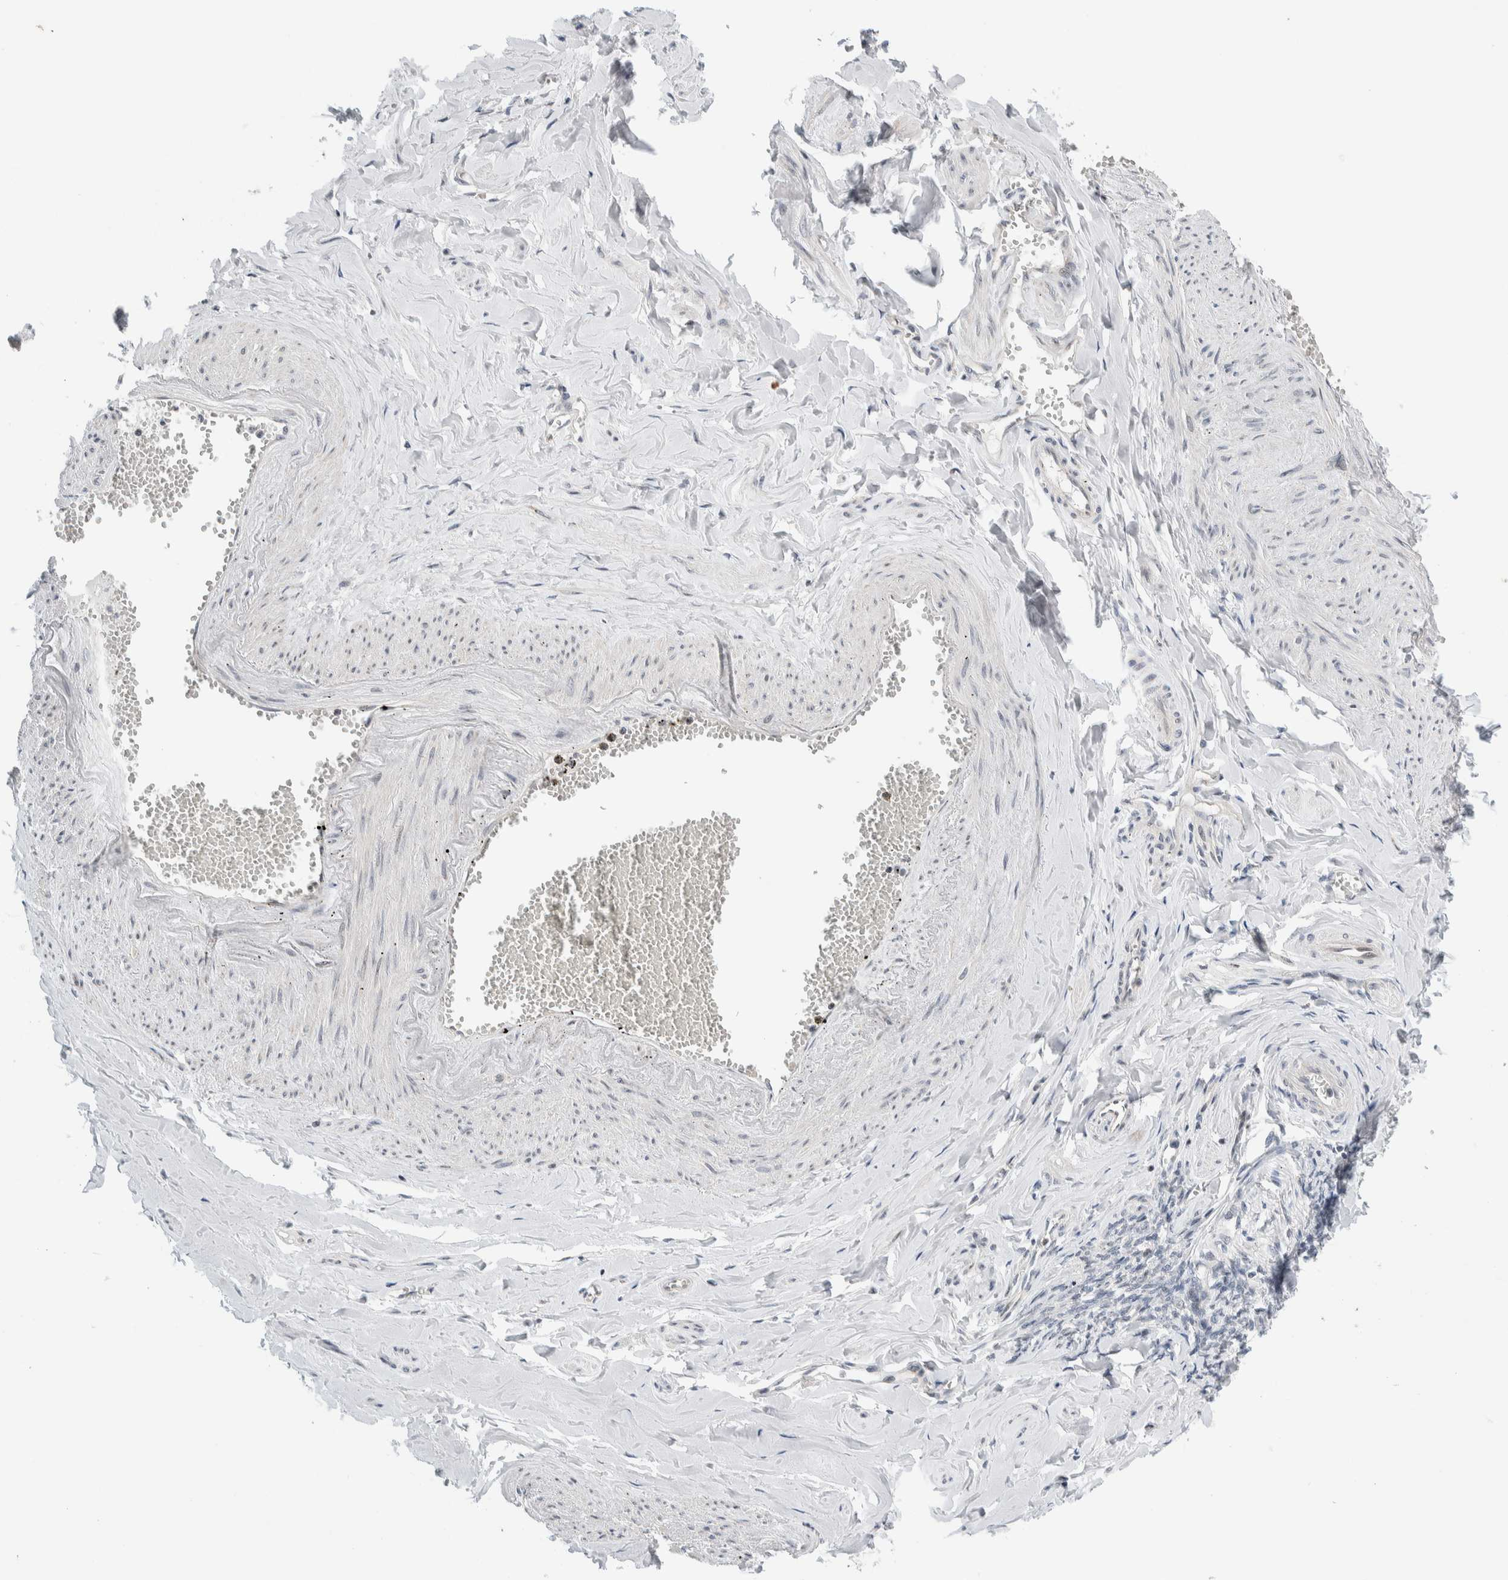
{"staining": {"intensity": "negative", "quantity": "none", "location": "none"}, "tissue": "adipose tissue", "cell_type": "Adipocytes", "image_type": "normal", "snomed": [{"axis": "morphology", "description": "Normal tissue, NOS"}, {"axis": "topography", "description": "Vascular tissue"}, {"axis": "topography", "description": "Fallopian tube"}, {"axis": "topography", "description": "Ovary"}], "caption": "Immunohistochemistry (IHC) of normal adipose tissue demonstrates no positivity in adipocytes.", "gene": "NEUROD1", "patient": {"sex": "female", "age": 67}}